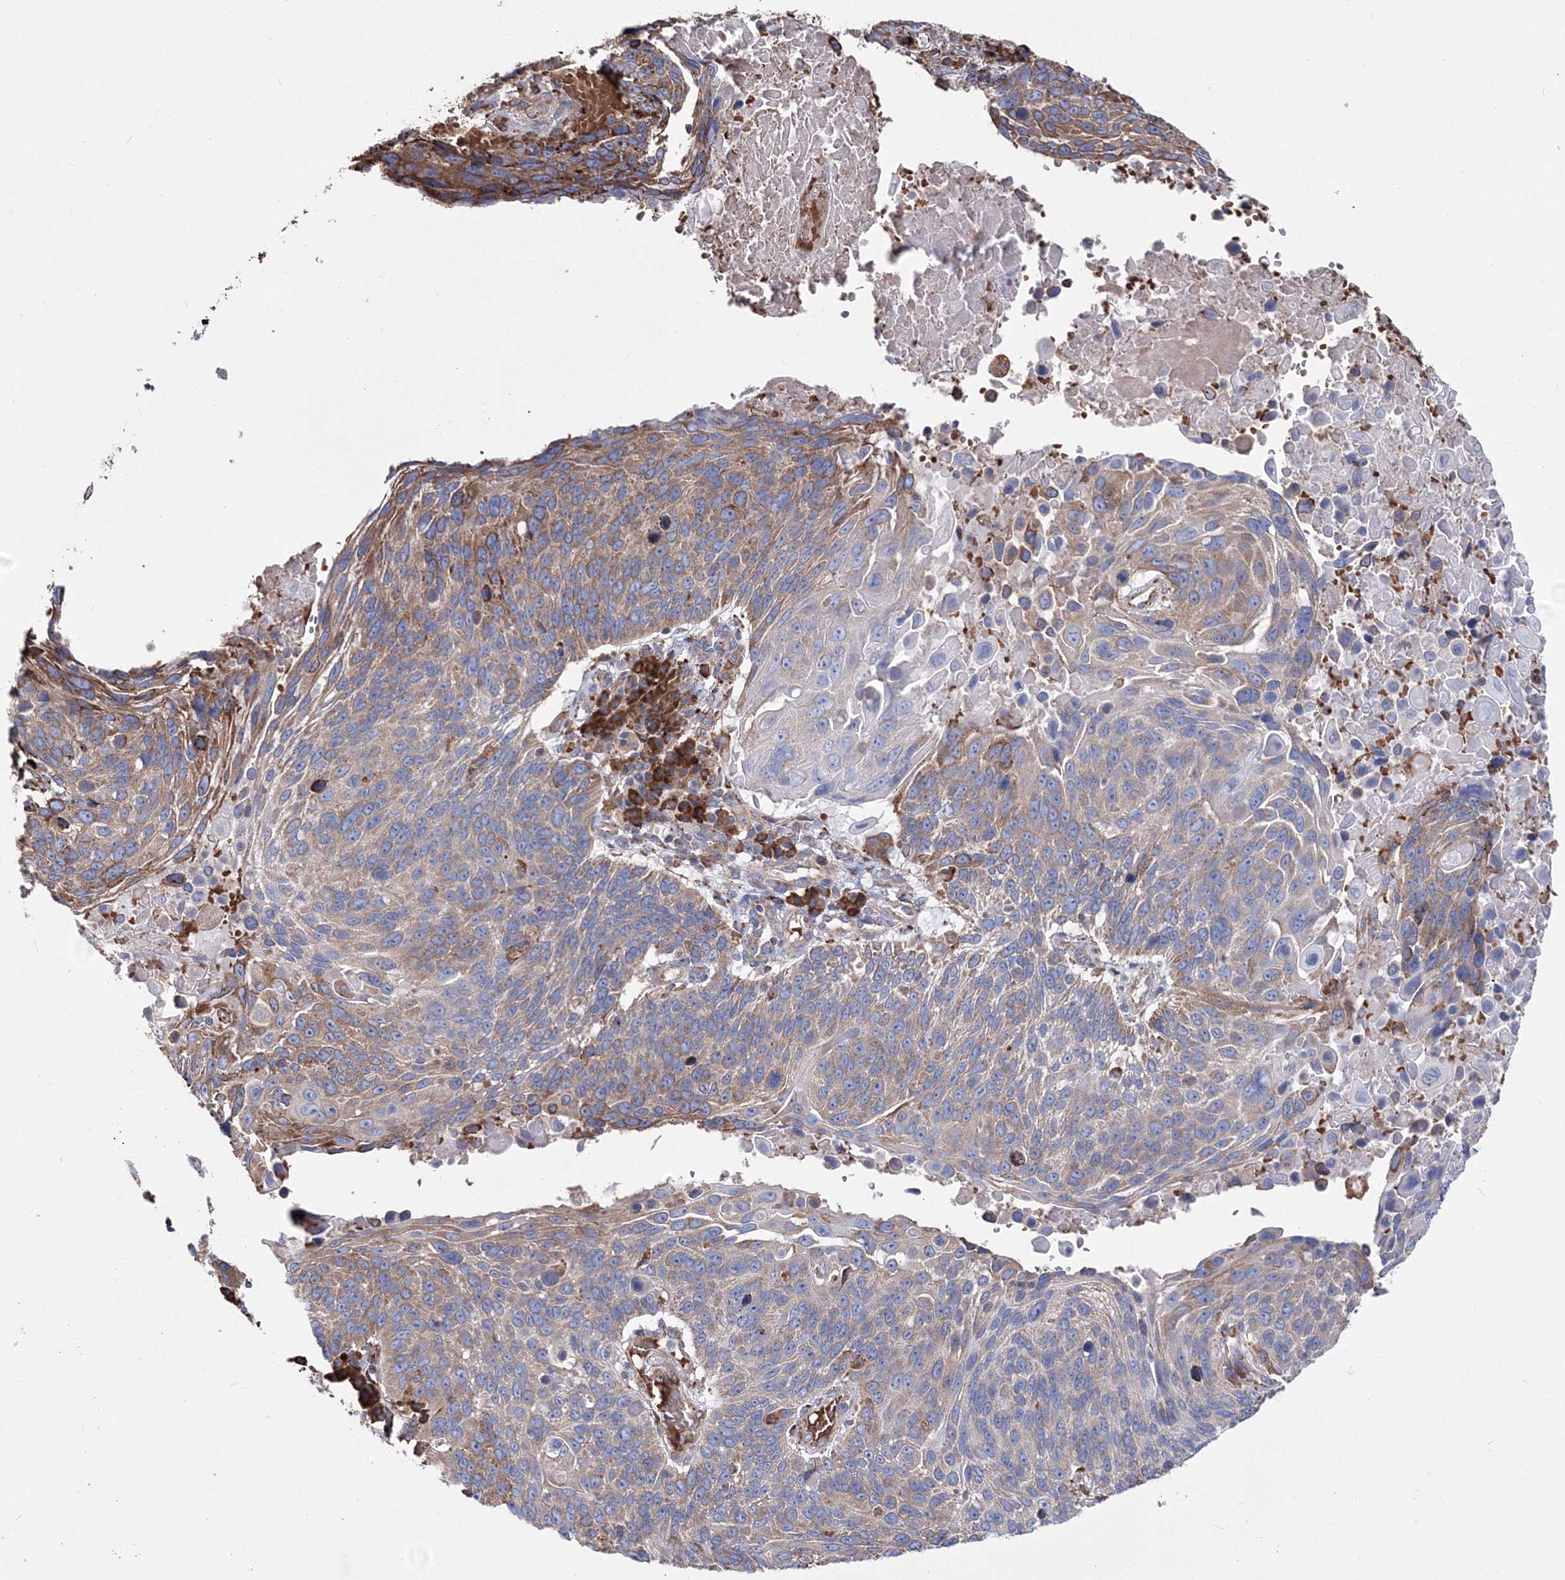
{"staining": {"intensity": "moderate", "quantity": ">75%", "location": "cytoplasmic/membranous"}, "tissue": "lung cancer", "cell_type": "Tumor cells", "image_type": "cancer", "snomed": [{"axis": "morphology", "description": "Squamous cell carcinoma, NOS"}, {"axis": "topography", "description": "Lung"}], "caption": "Lung squamous cell carcinoma was stained to show a protein in brown. There is medium levels of moderate cytoplasmic/membranous staining in approximately >75% of tumor cells.", "gene": "VPS8", "patient": {"sex": "male", "age": 66}}